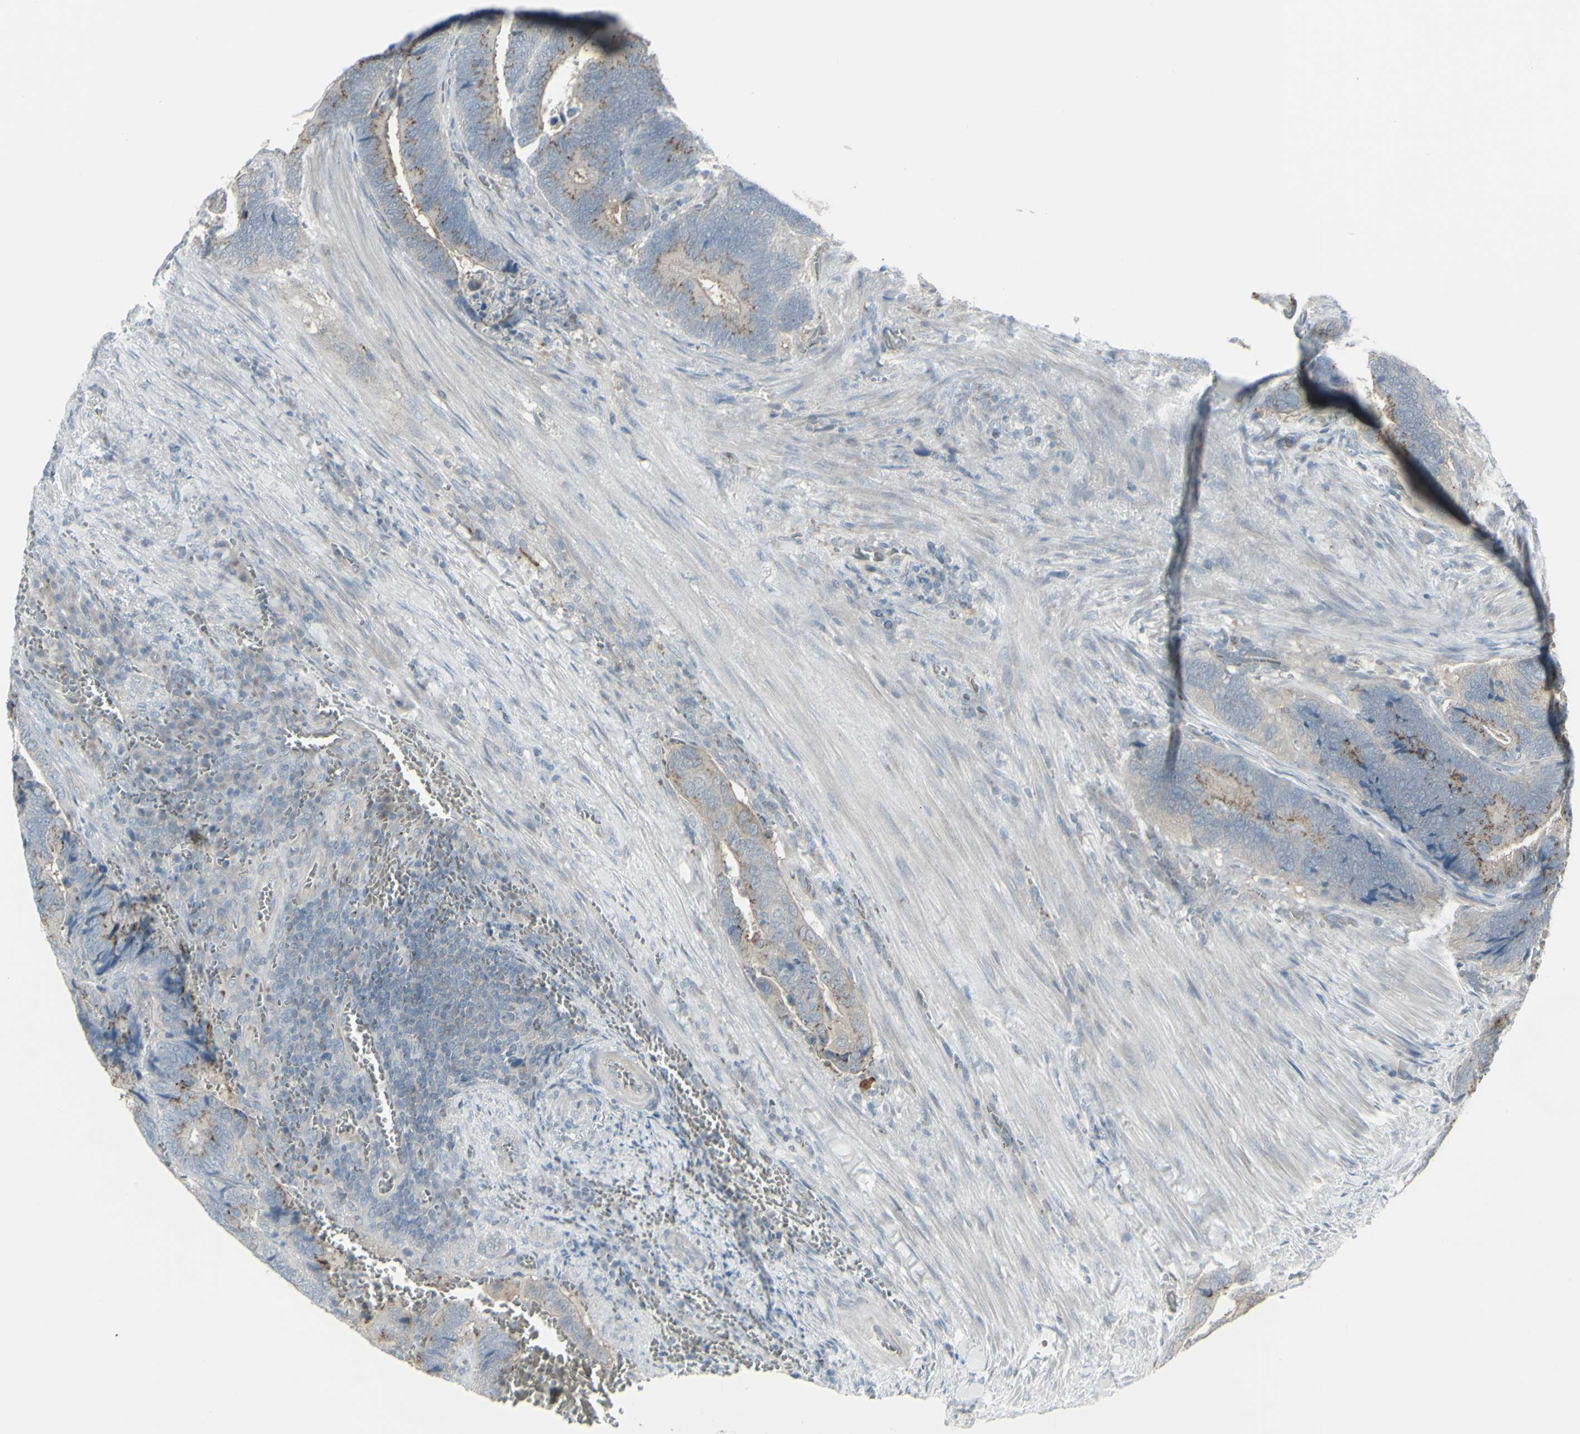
{"staining": {"intensity": "moderate", "quantity": "25%-75%", "location": "cytoplasmic/membranous"}, "tissue": "colorectal cancer", "cell_type": "Tumor cells", "image_type": "cancer", "snomed": [{"axis": "morphology", "description": "Adenocarcinoma, NOS"}, {"axis": "topography", "description": "Colon"}], "caption": "The histopathology image exhibits immunohistochemical staining of colorectal adenocarcinoma. There is moderate cytoplasmic/membranous staining is identified in about 25%-75% of tumor cells. (Brightfield microscopy of DAB IHC at high magnification).", "gene": "GALNT6", "patient": {"sex": "male", "age": 72}}